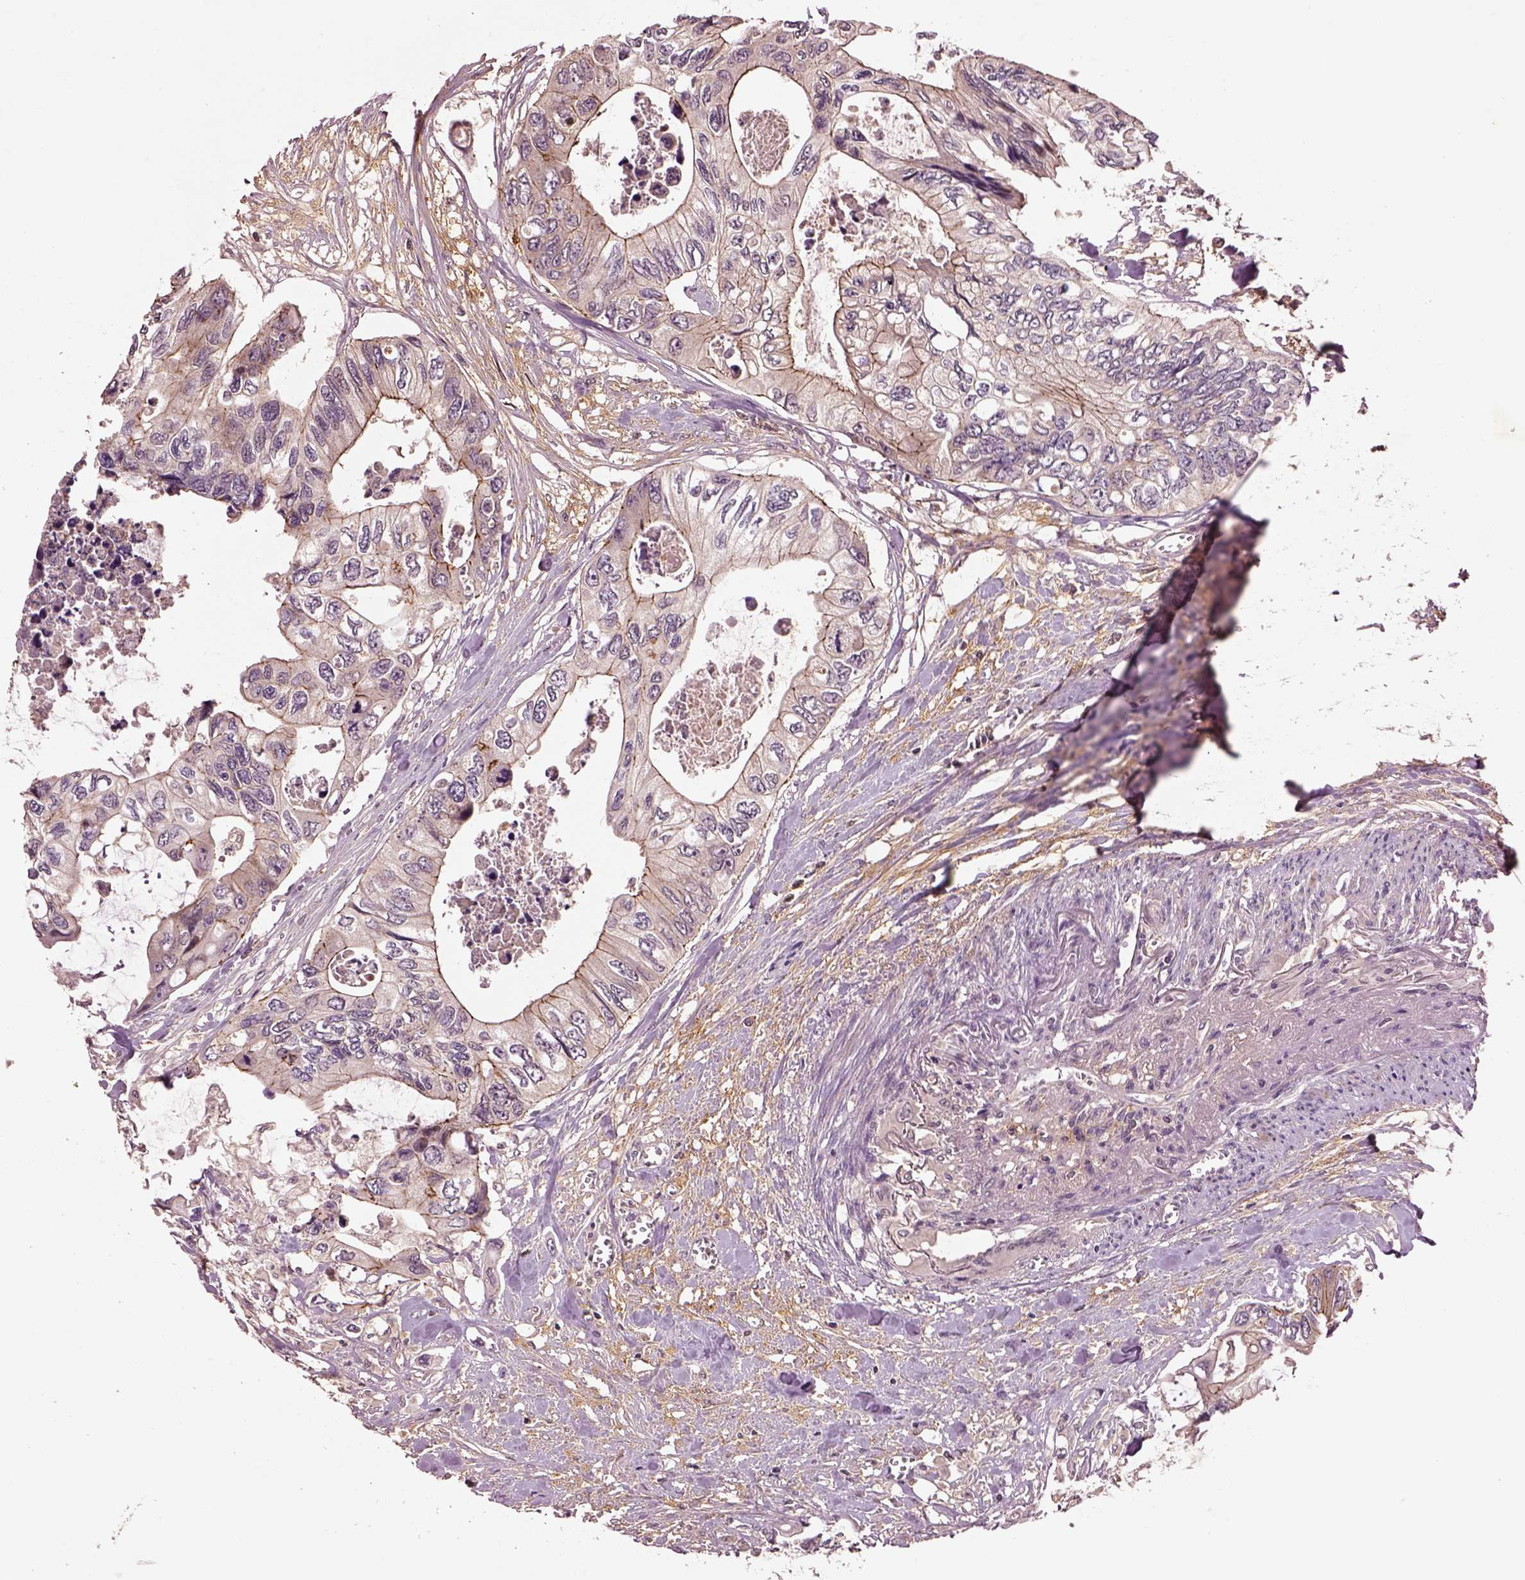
{"staining": {"intensity": "weak", "quantity": "25%-75%", "location": "cytoplasmic/membranous"}, "tissue": "colorectal cancer", "cell_type": "Tumor cells", "image_type": "cancer", "snomed": [{"axis": "morphology", "description": "Adenocarcinoma, NOS"}, {"axis": "topography", "description": "Rectum"}], "caption": "Immunohistochemical staining of colorectal adenocarcinoma reveals weak cytoplasmic/membranous protein positivity in approximately 25%-75% of tumor cells.", "gene": "MTHFS", "patient": {"sex": "male", "age": 63}}